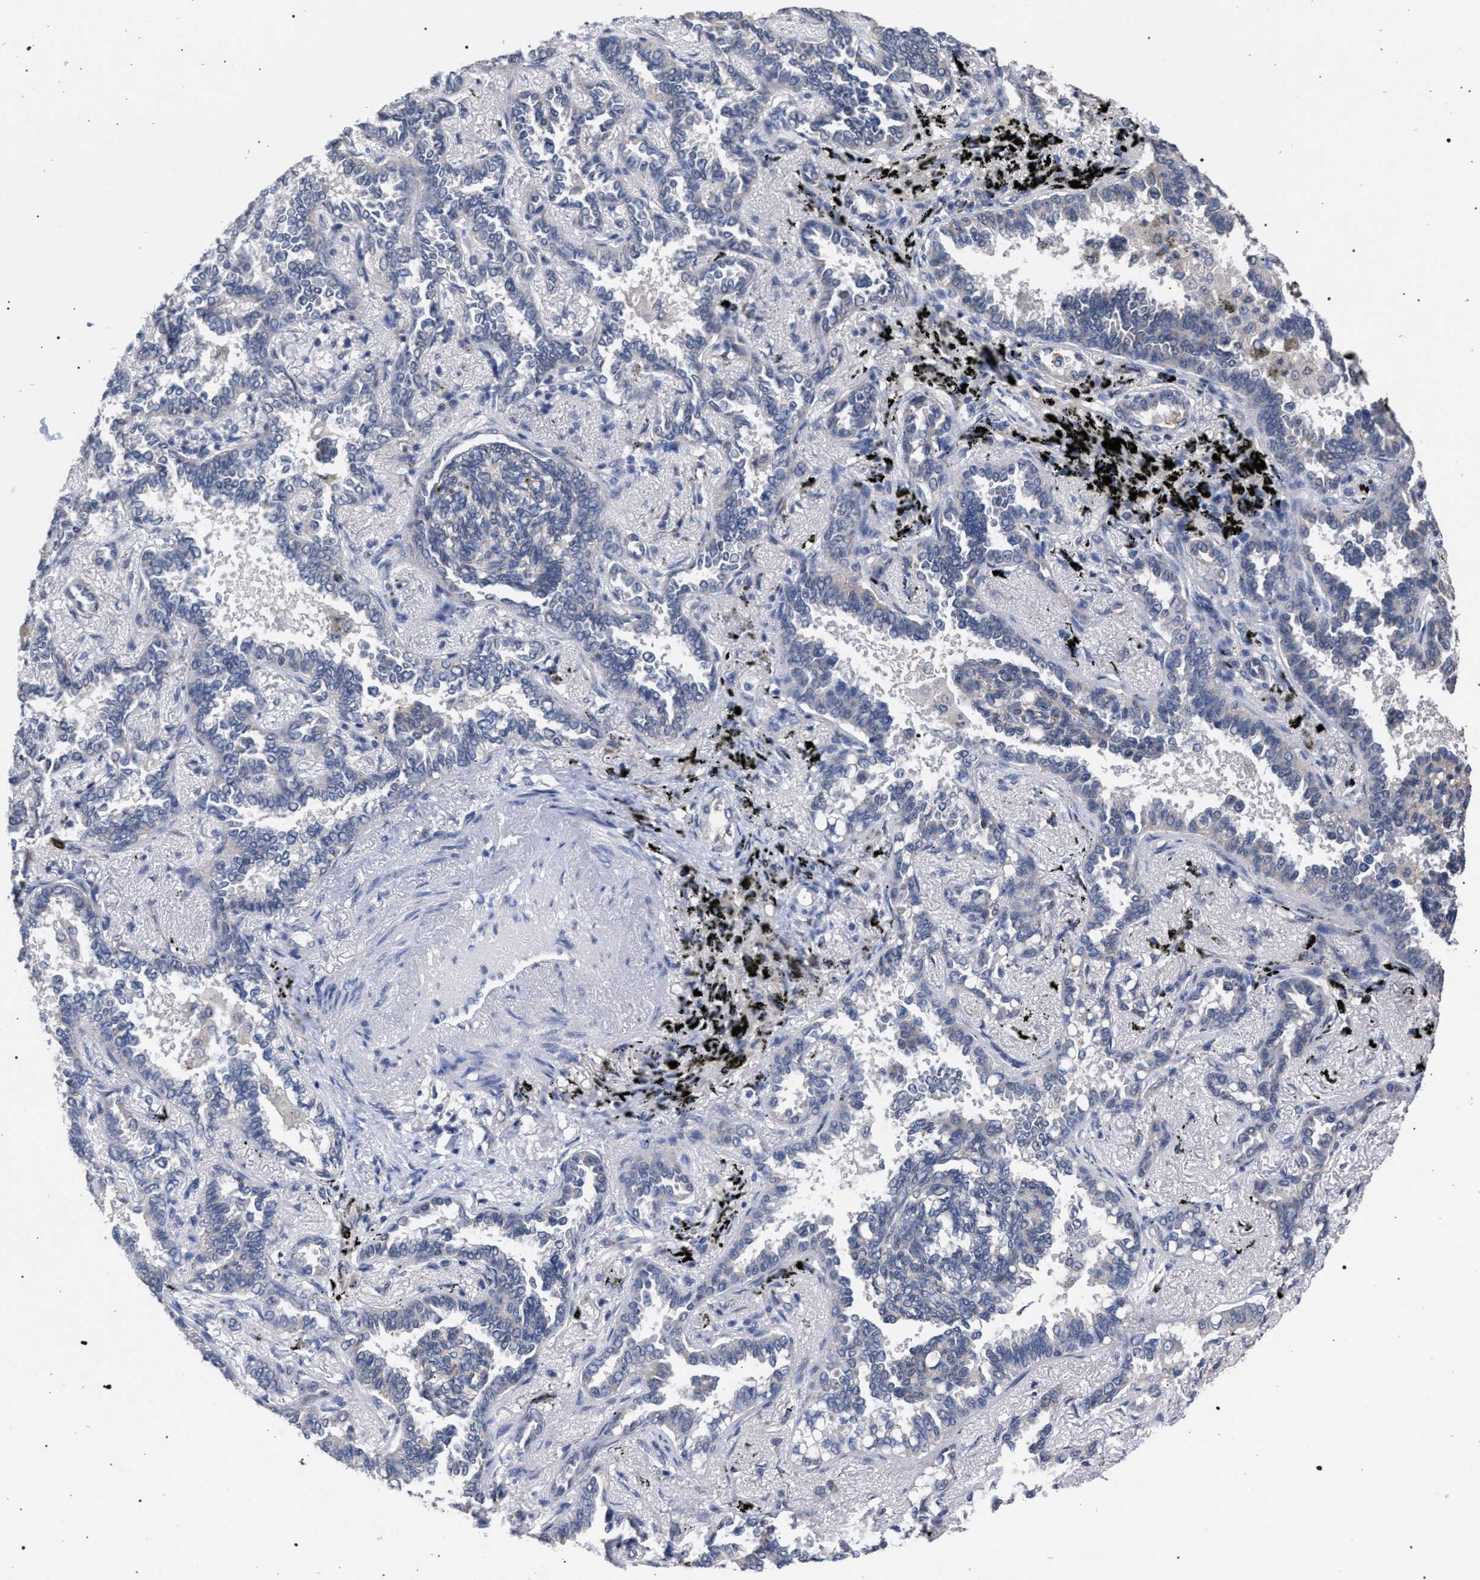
{"staining": {"intensity": "negative", "quantity": "none", "location": "none"}, "tissue": "lung cancer", "cell_type": "Tumor cells", "image_type": "cancer", "snomed": [{"axis": "morphology", "description": "Adenocarcinoma, NOS"}, {"axis": "topography", "description": "Lung"}], "caption": "Immunohistochemistry (IHC) of human lung cancer (adenocarcinoma) reveals no positivity in tumor cells.", "gene": "GOLGA2", "patient": {"sex": "male", "age": 59}}